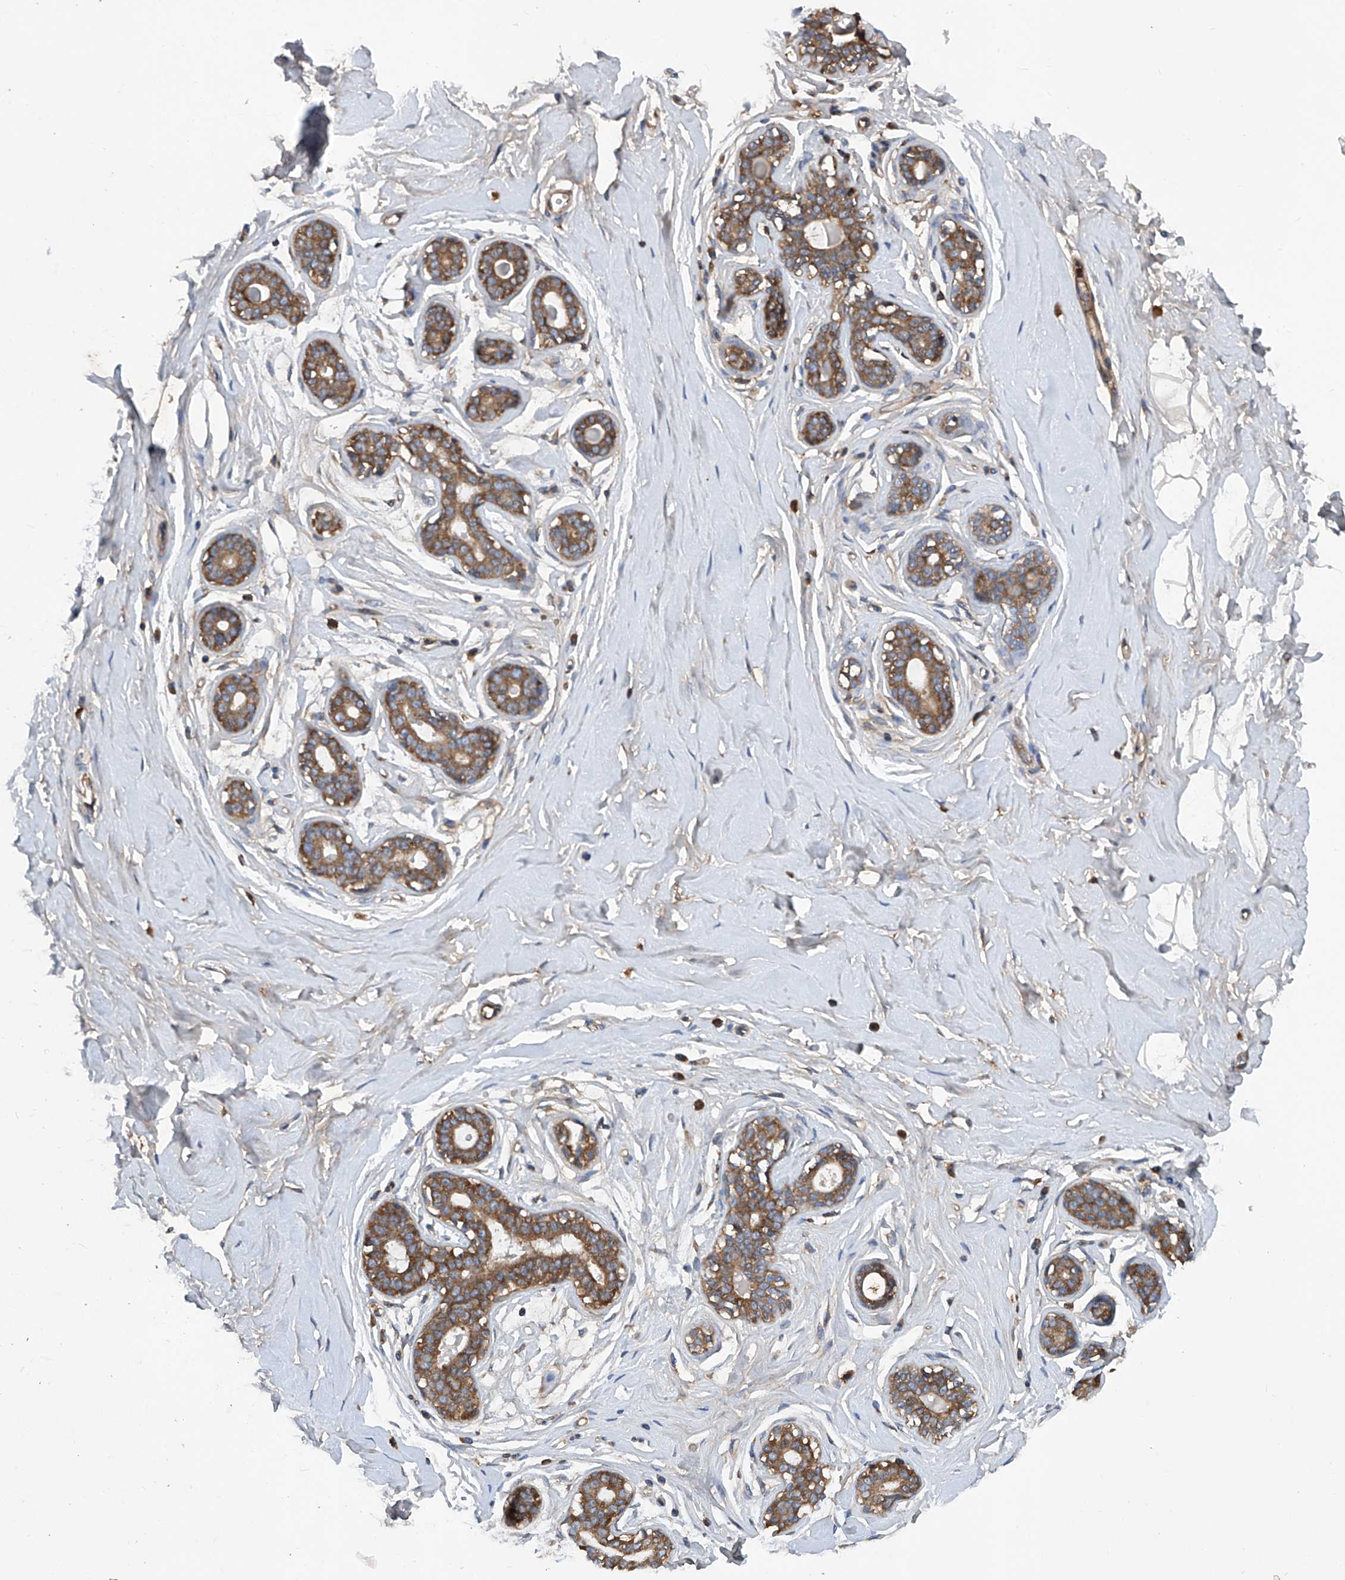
{"staining": {"intensity": "negative", "quantity": "none", "location": "none"}, "tissue": "breast", "cell_type": "Adipocytes", "image_type": "normal", "snomed": [{"axis": "morphology", "description": "Normal tissue, NOS"}, {"axis": "morphology", "description": "Adenoma, NOS"}, {"axis": "topography", "description": "Breast"}], "caption": "DAB immunohistochemical staining of normal breast reveals no significant expression in adipocytes.", "gene": "ASCC3", "patient": {"sex": "female", "age": 23}}